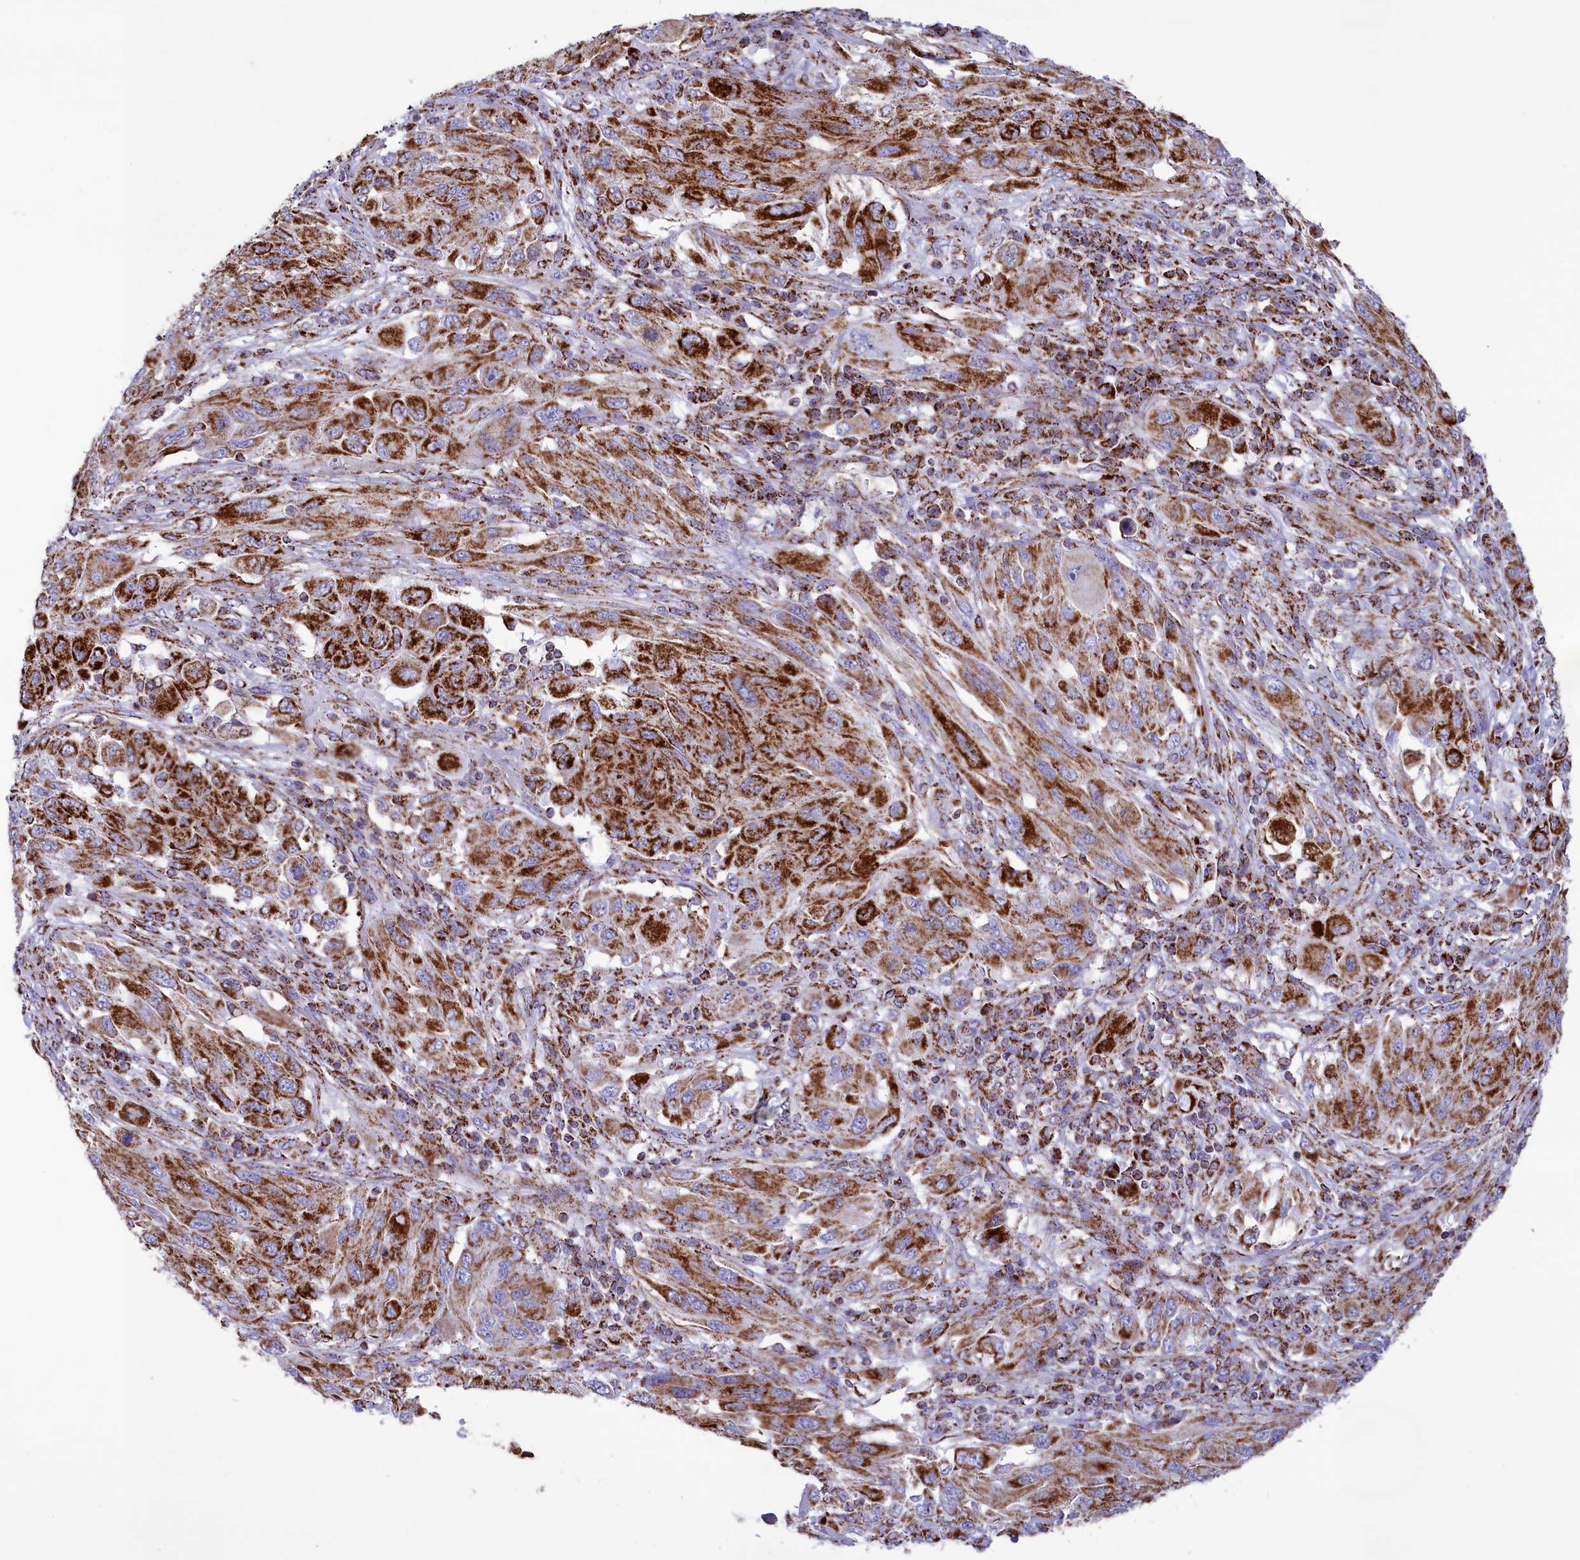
{"staining": {"intensity": "strong", "quantity": ">75%", "location": "cytoplasmic/membranous"}, "tissue": "melanoma", "cell_type": "Tumor cells", "image_type": "cancer", "snomed": [{"axis": "morphology", "description": "Malignant melanoma, NOS"}, {"axis": "topography", "description": "Skin"}], "caption": "Immunohistochemical staining of human melanoma shows high levels of strong cytoplasmic/membranous positivity in approximately >75% of tumor cells.", "gene": "ISOC2", "patient": {"sex": "female", "age": 91}}